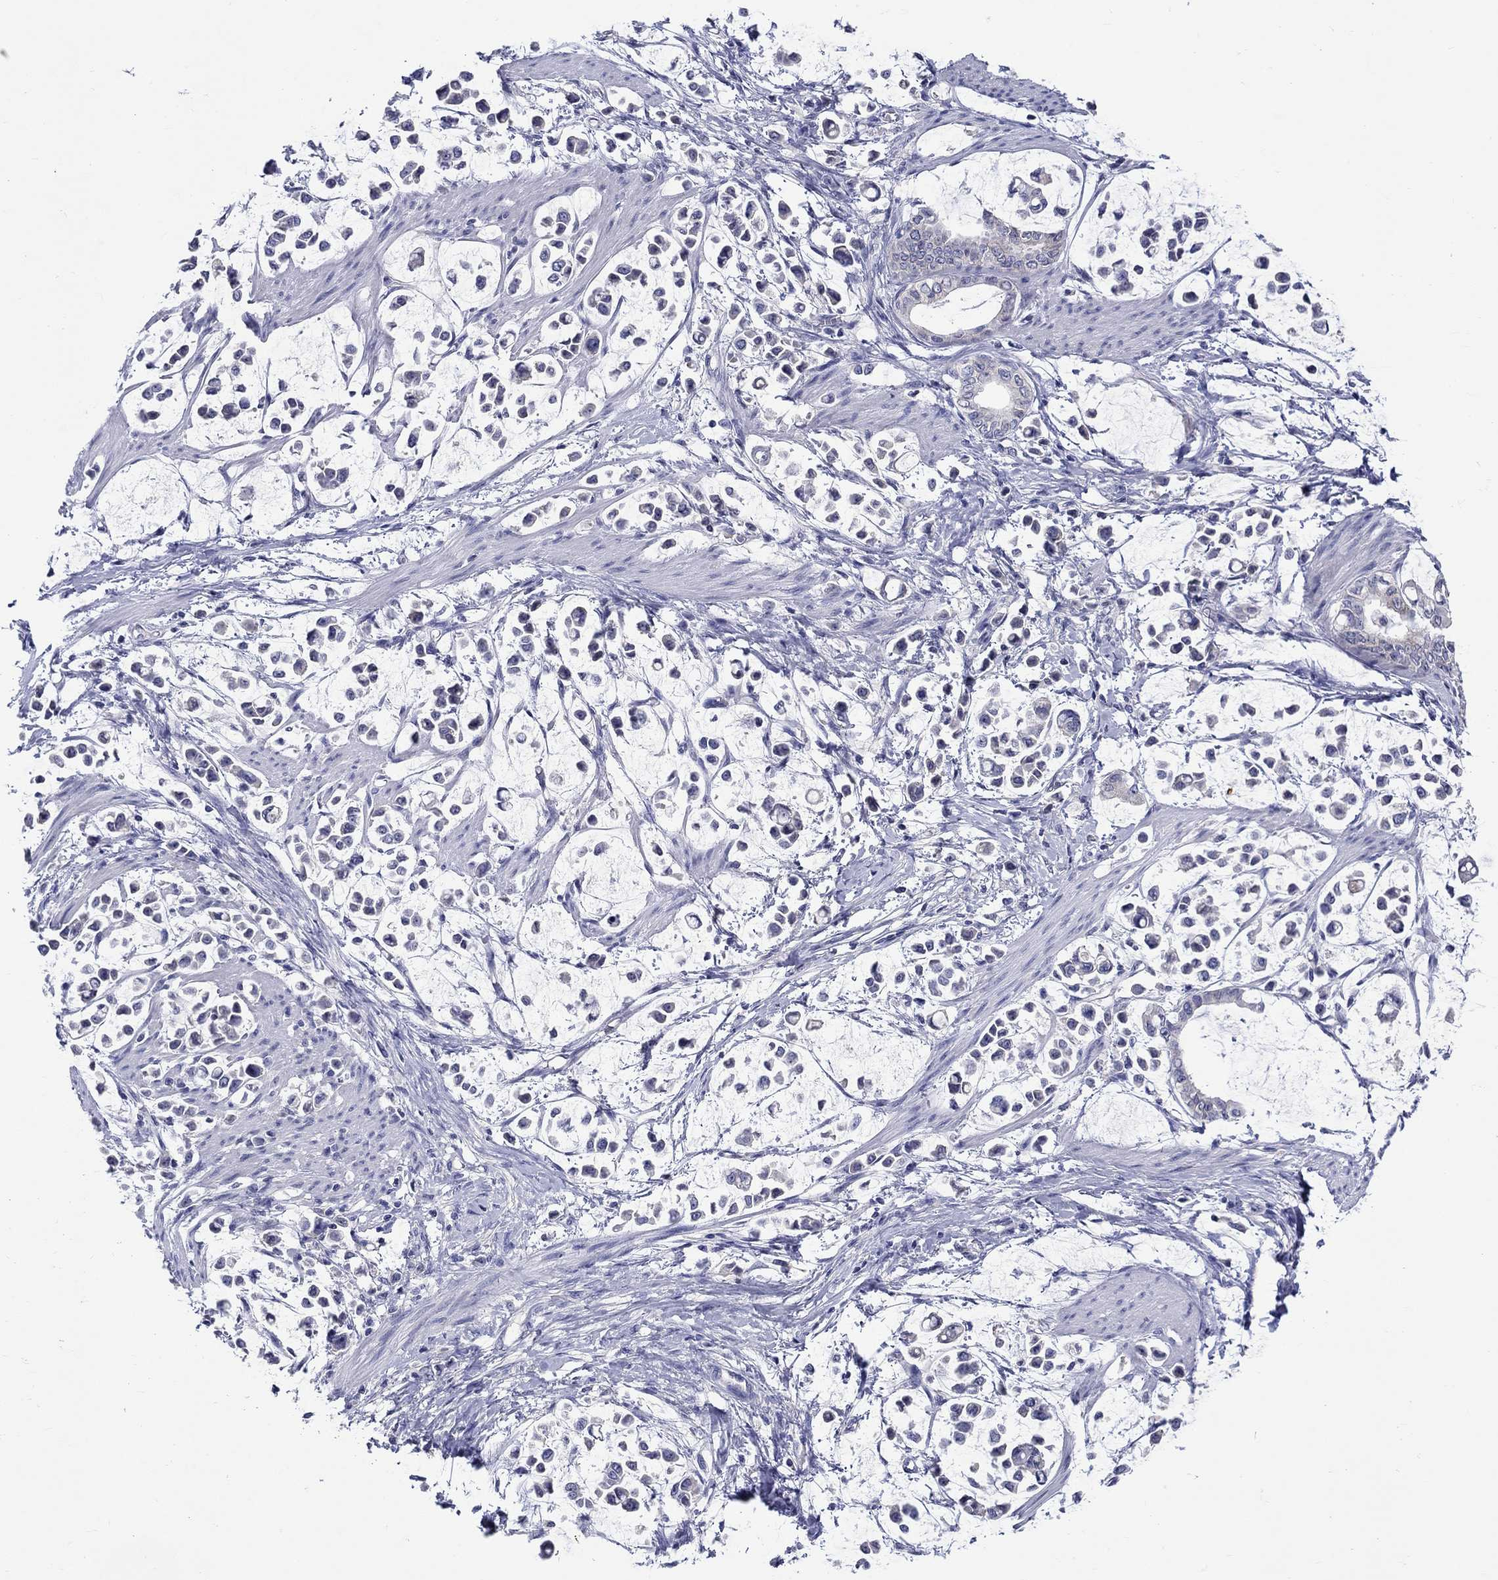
{"staining": {"intensity": "negative", "quantity": "none", "location": "none"}, "tissue": "stomach cancer", "cell_type": "Tumor cells", "image_type": "cancer", "snomed": [{"axis": "morphology", "description": "Adenocarcinoma, NOS"}, {"axis": "topography", "description": "Stomach"}], "caption": "The image reveals no staining of tumor cells in stomach cancer (adenocarcinoma).", "gene": "SLC30A3", "patient": {"sex": "male", "age": 82}}